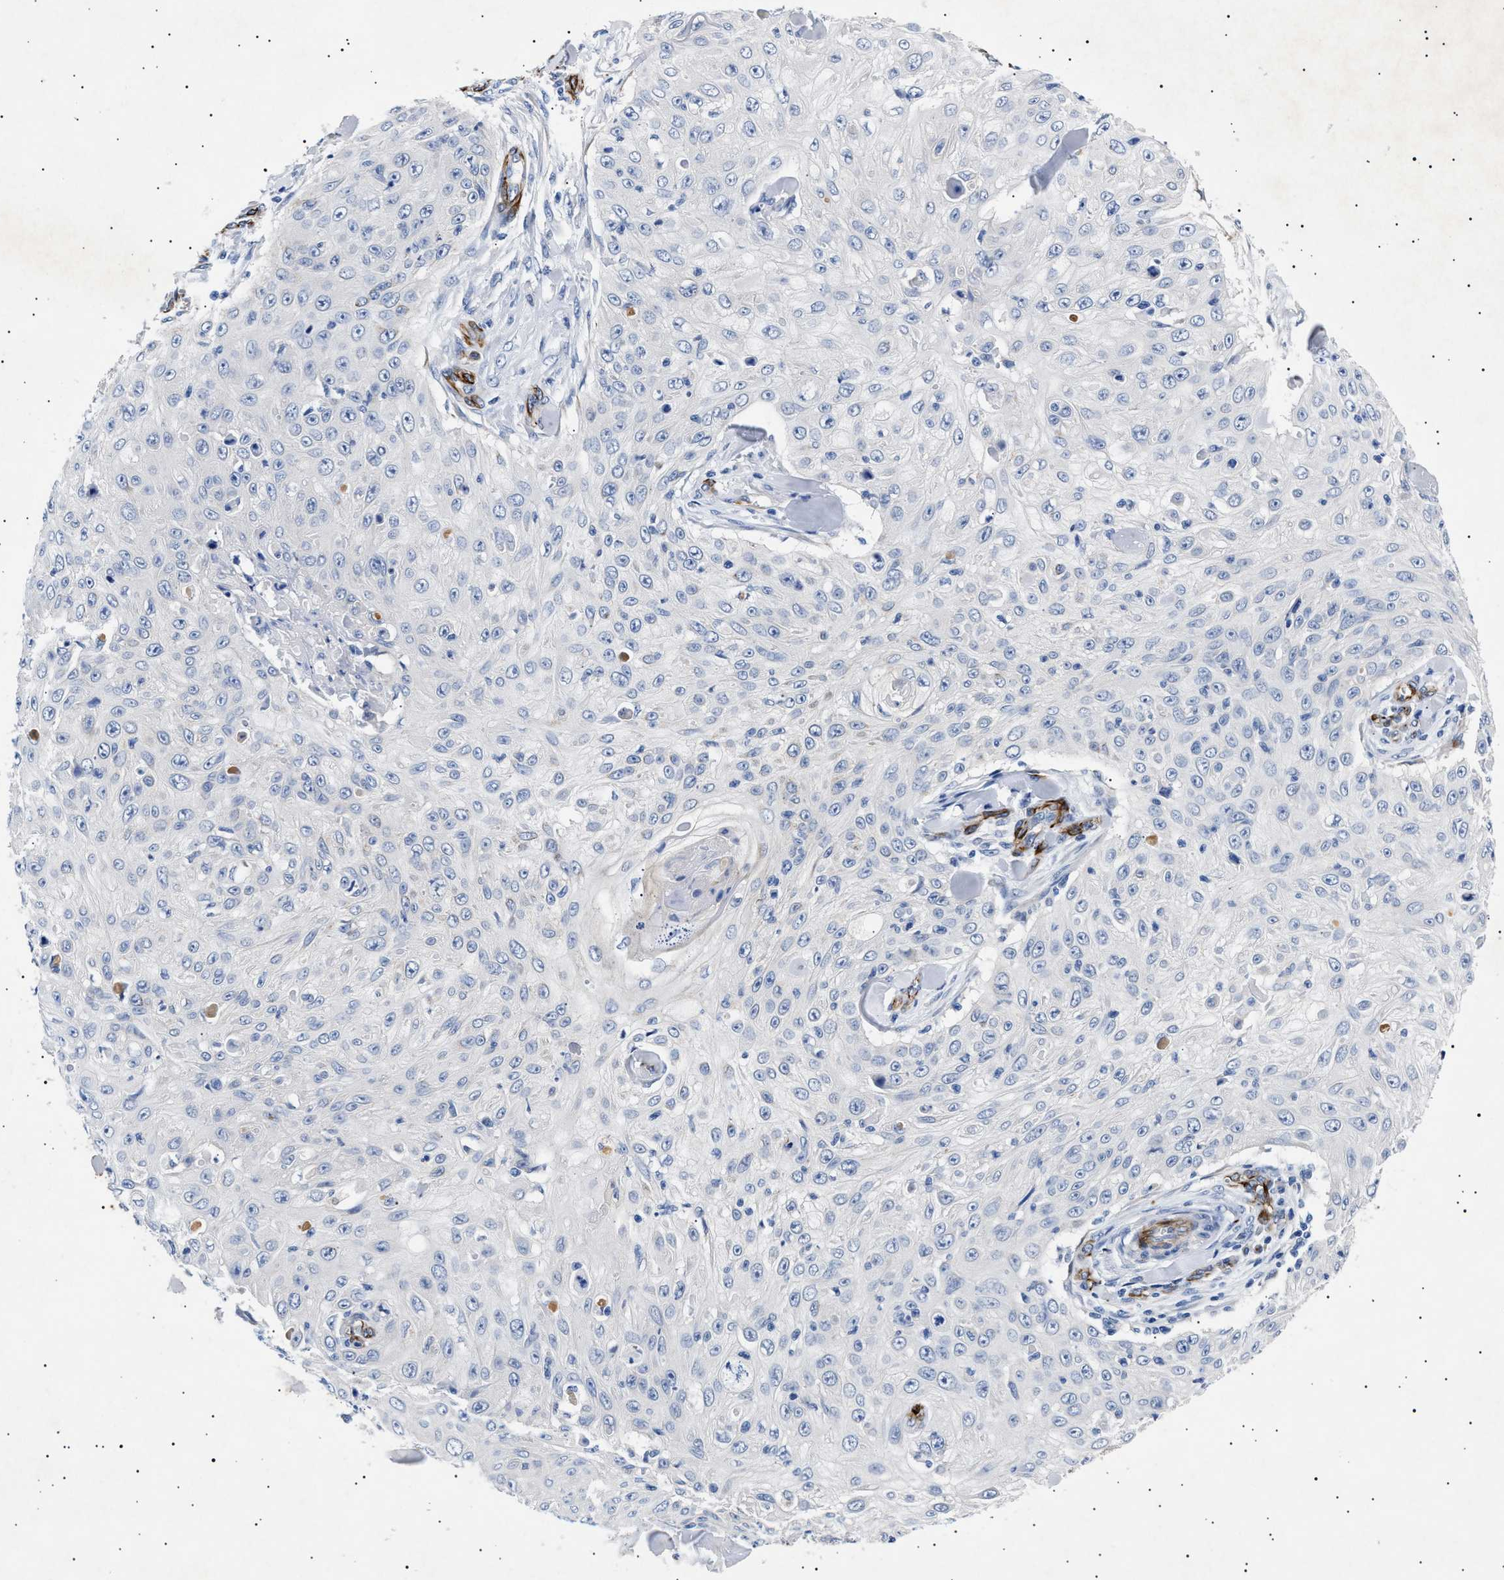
{"staining": {"intensity": "negative", "quantity": "none", "location": "none"}, "tissue": "skin cancer", "cell_type": "Tumor cells", "image_type": "cancer", "snomed": [{"axis": "morphology", "description": "Squamous cell carcinoma, NOS"}, {"axis": "topography", "description": "Skin"}], "caption": "Immunohistochemical staining of skin squamous cell carcinoma shows no significant expression in tumor cells.", "gene": "OLFML2A", "patient": {"sex": "male", "age": 86}}